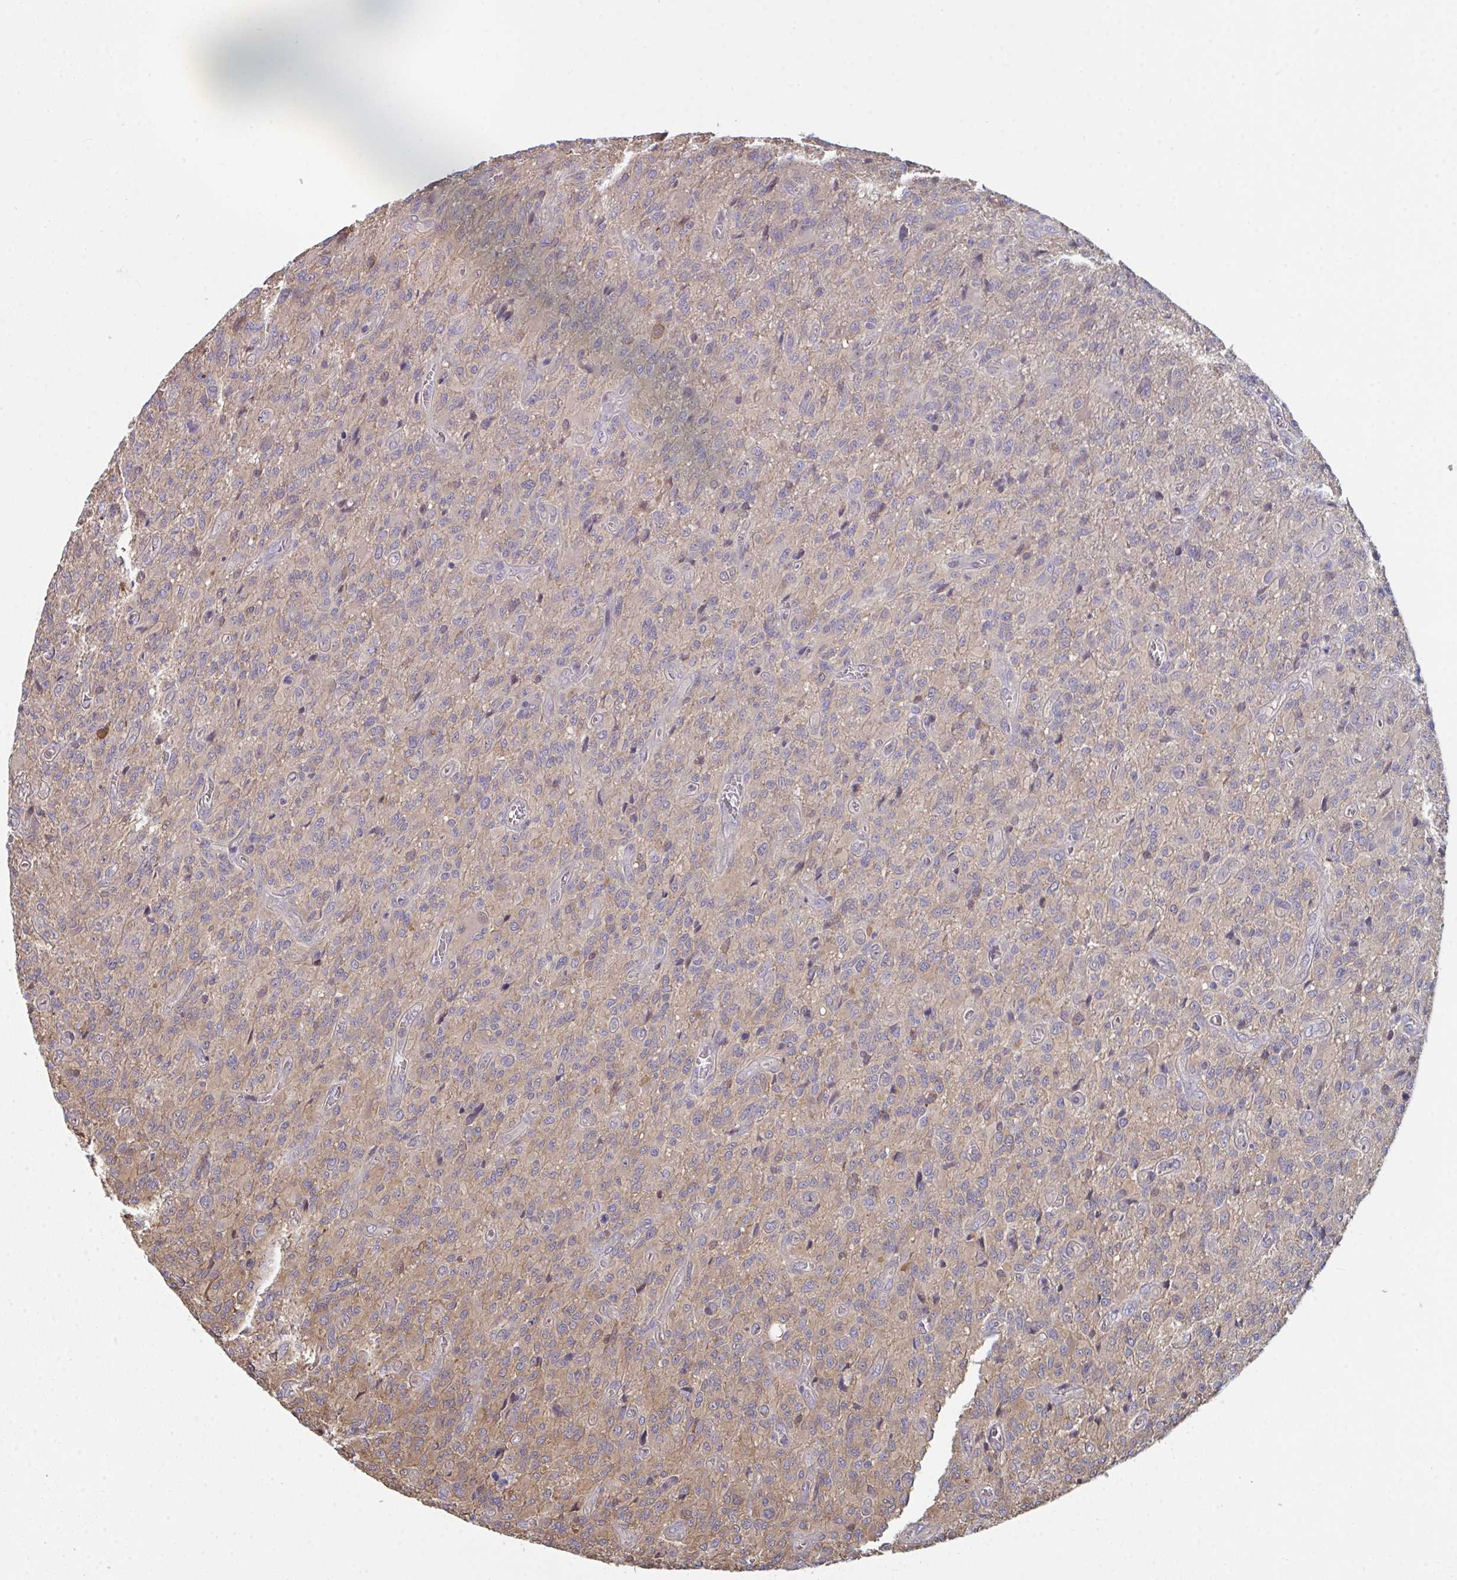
{"staining": {"intensity": "negative", "quantity": "none", "location": "none"}, "tissue": "glioma", "cell_type": "Tumor cells", "image_type": "cancer", "snomed": [{"axis": "morphology", "description": "Glioma, malignant, High grade"}, {"axis": "topography", "description": "Brain"}], "caption": "IHC of glioma demonstrates no staining in tumor cells.", "gene": "TTC9C", "patient": {"sex": "male", "age": 61}}